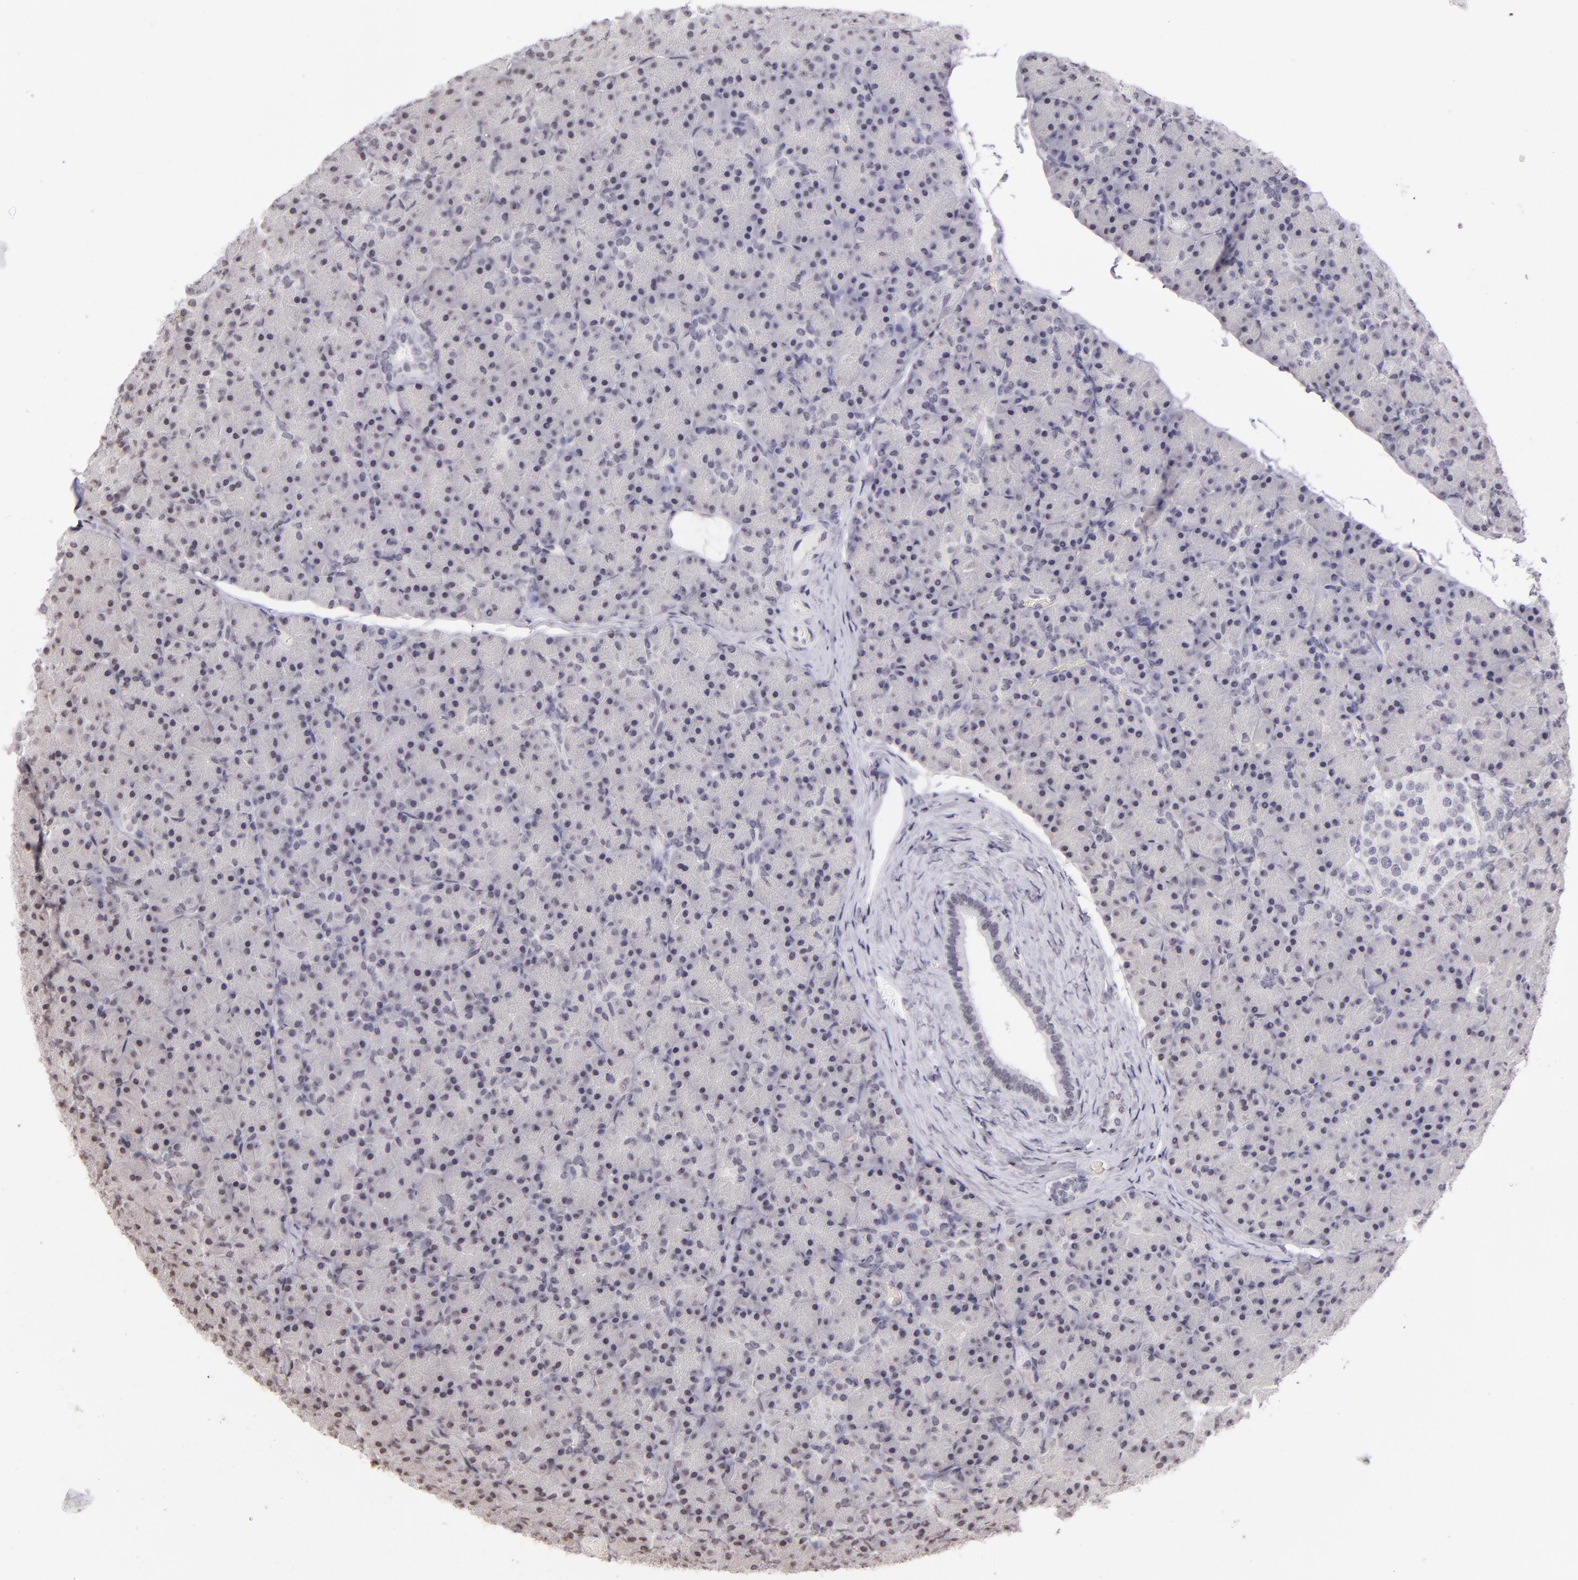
{"staining": {"intensity": "negative", "quantity": "none", "location": "none"}, "tissue": "pancreas", "cell_type": "Exocrine glandular cells", "image_type": "normal", "snomed": [{"axis": "morphology", "description": "Normal tissue, NOS"}, {"axis": "topography", "description": "Pancreas"}], "caption": "The immunohistochemistry histopathology image has no significant expression in exocrine glandular cells of pancreas. The staining is performed using DAB (3,3'-diaminobenzidine) brown chromogen with nuclei counter-stained in using hematoxylin.", "gene": "CD40", "patient": {"sex": "female", "age": 43}}